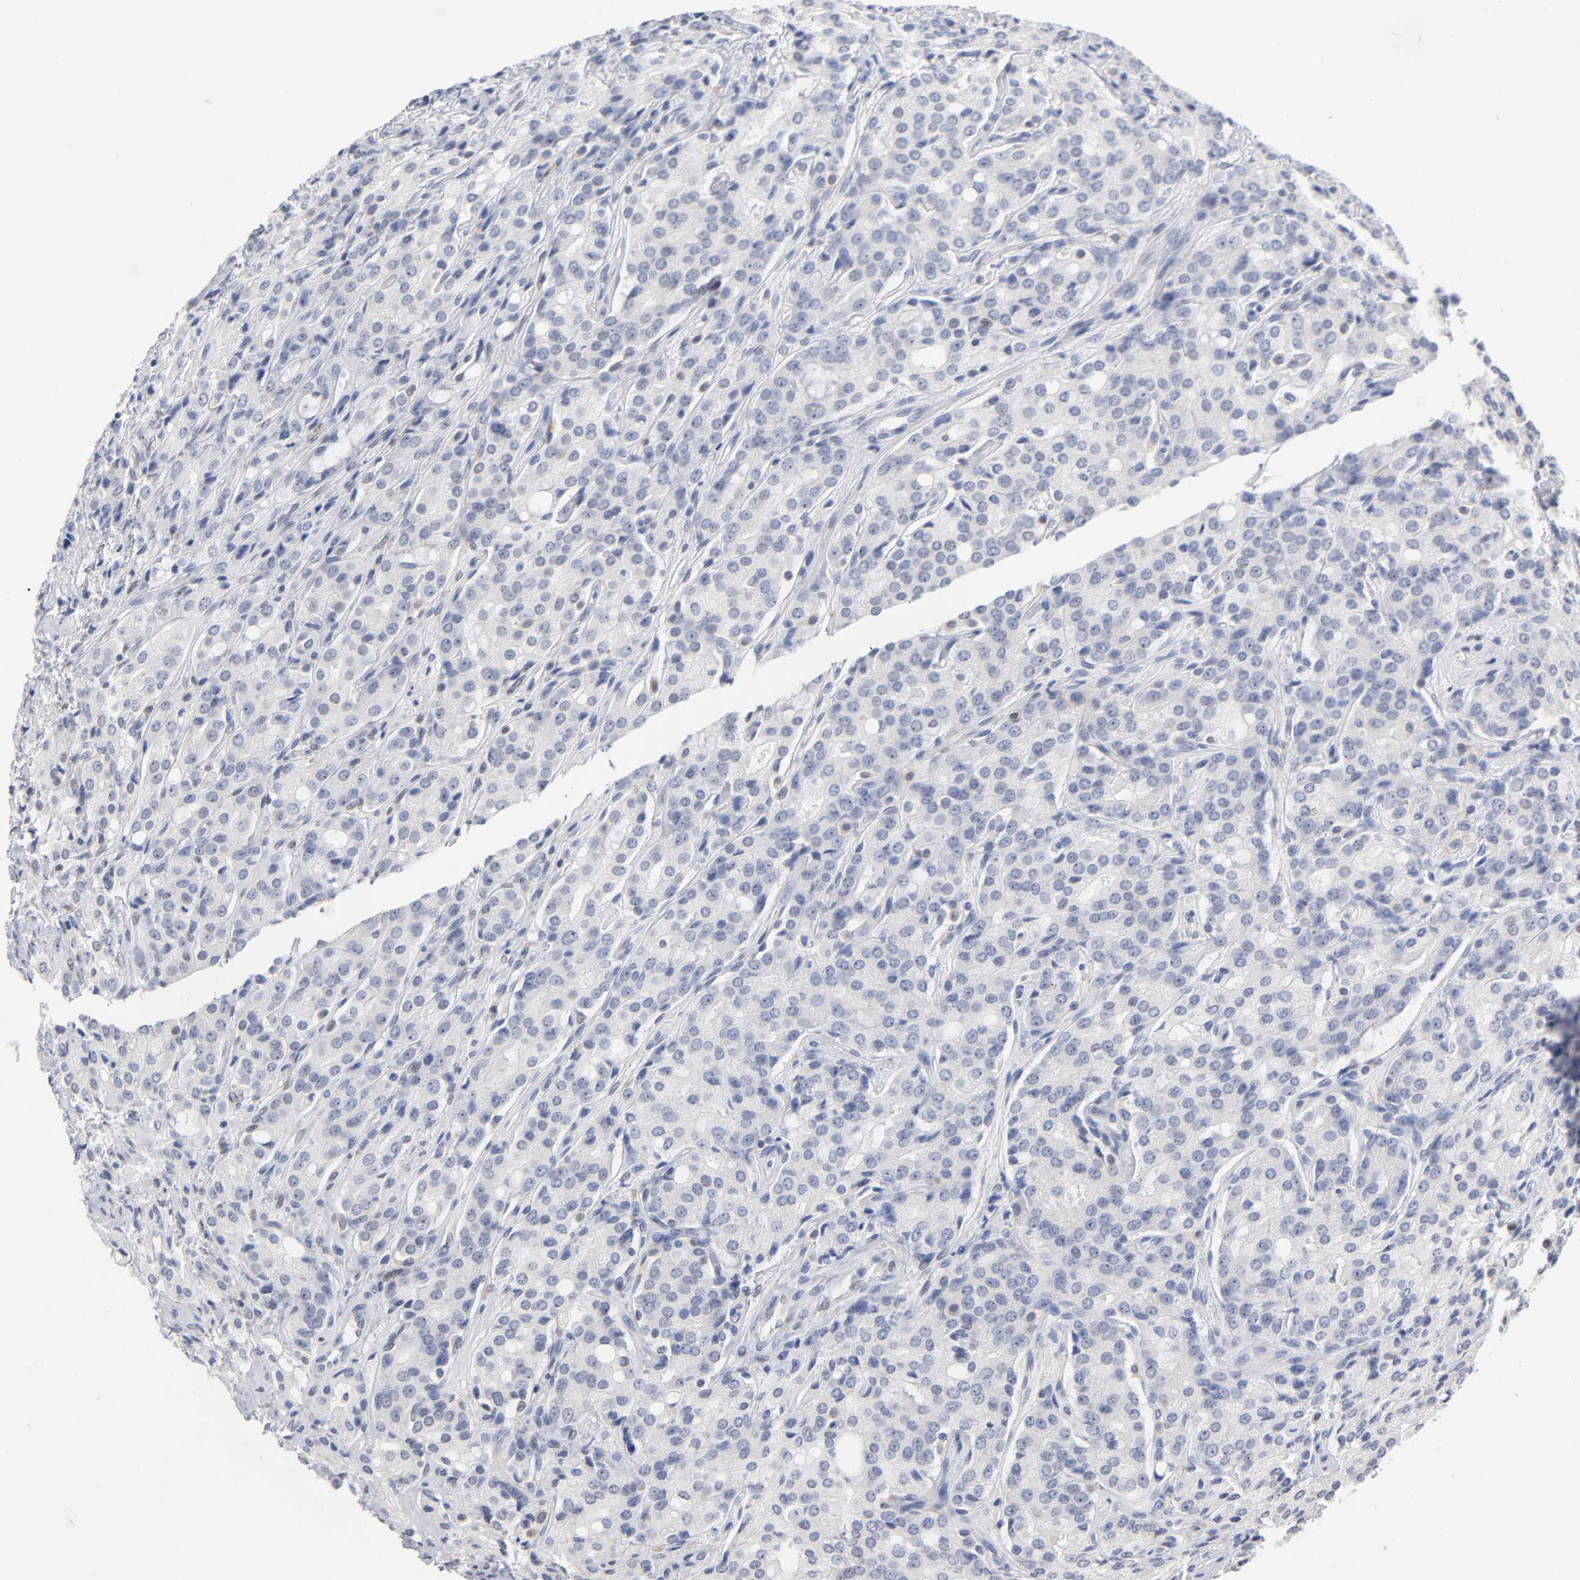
{"staining": {"intensity": "negative", "quantity": "none", "location": "none"}, "tissue": "prostate cancer", "cell_type": "Tumor cells", "image_type": "cancer", "snomed": [{"axis": "morphology", "description": "Adenocarcinoma, High grade"}, {"axis": "topography", "description": "Prostate"}], "caption": "Tumor cells are negative for brown protein staining in prostate cancer (high-grade adenocarcinoma).", "gene": "NFATC1", "patient": {"sex": "male", "age": 72}}